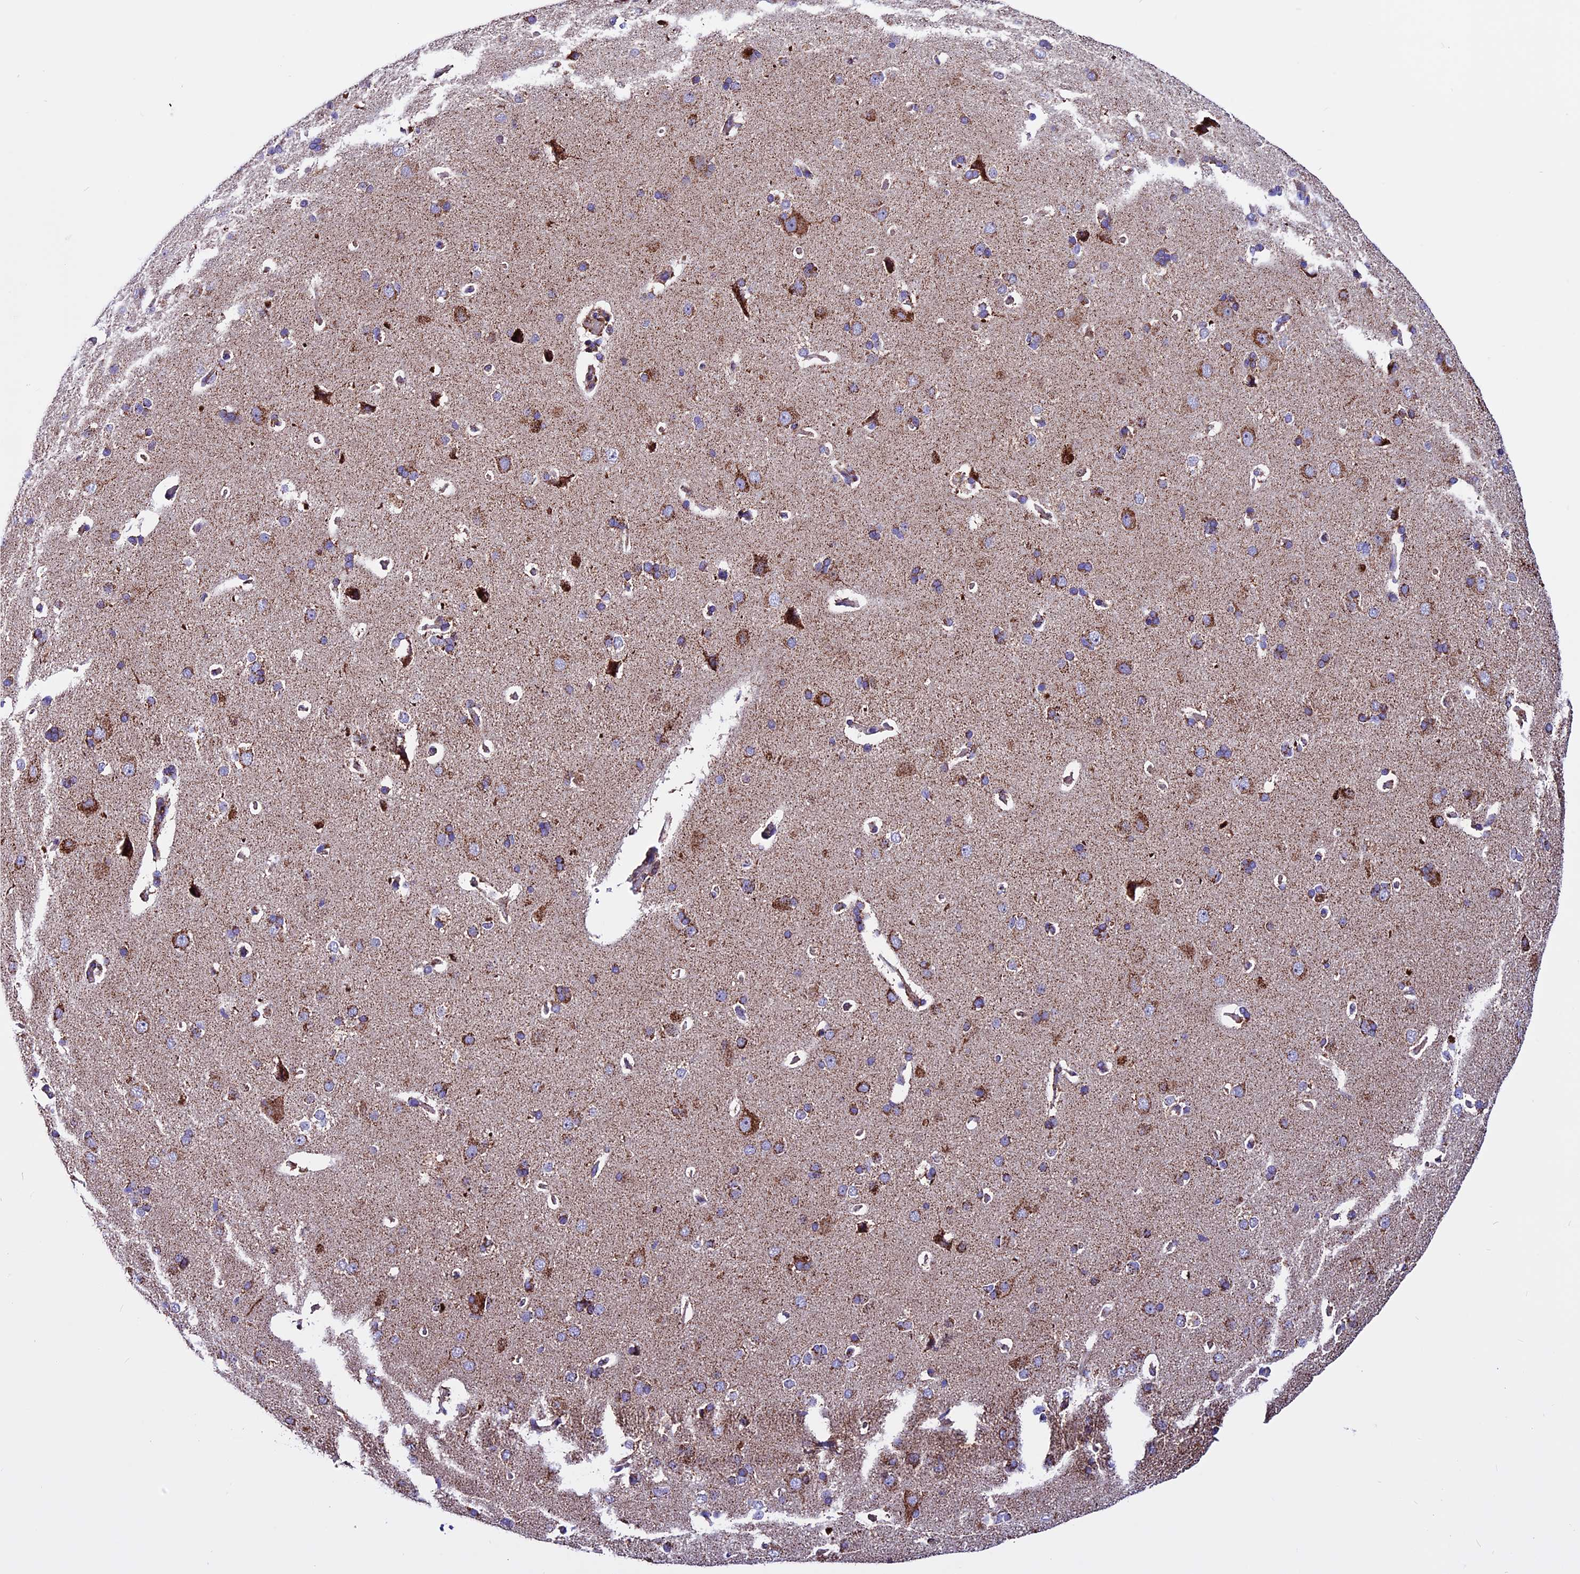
{"staining": {"intensity": "weak", "quantity": "<25%", "location": "cytoplasmic/membranous"}, "tissue": "cerebral cortex", "cell_type": "Endothelial cells", "image_type": "normal", "snomed": [{"axis": "morphology", "description": "Normal tissue, NOS"}, {"axis": "topography", "description": "Cerebral cortex"}], "caption": "Immunohistochemical staining of normal cerebral cortex exhibits no significant positivity in endothelial cells. The staining is performed using DAB (3,3'-diaminobenzidine) brown chromogen with nuclei counter-stained in using hematoxylin.", "gene": "CX3CL1", "patient": {"sex": "male", "age": 62}}